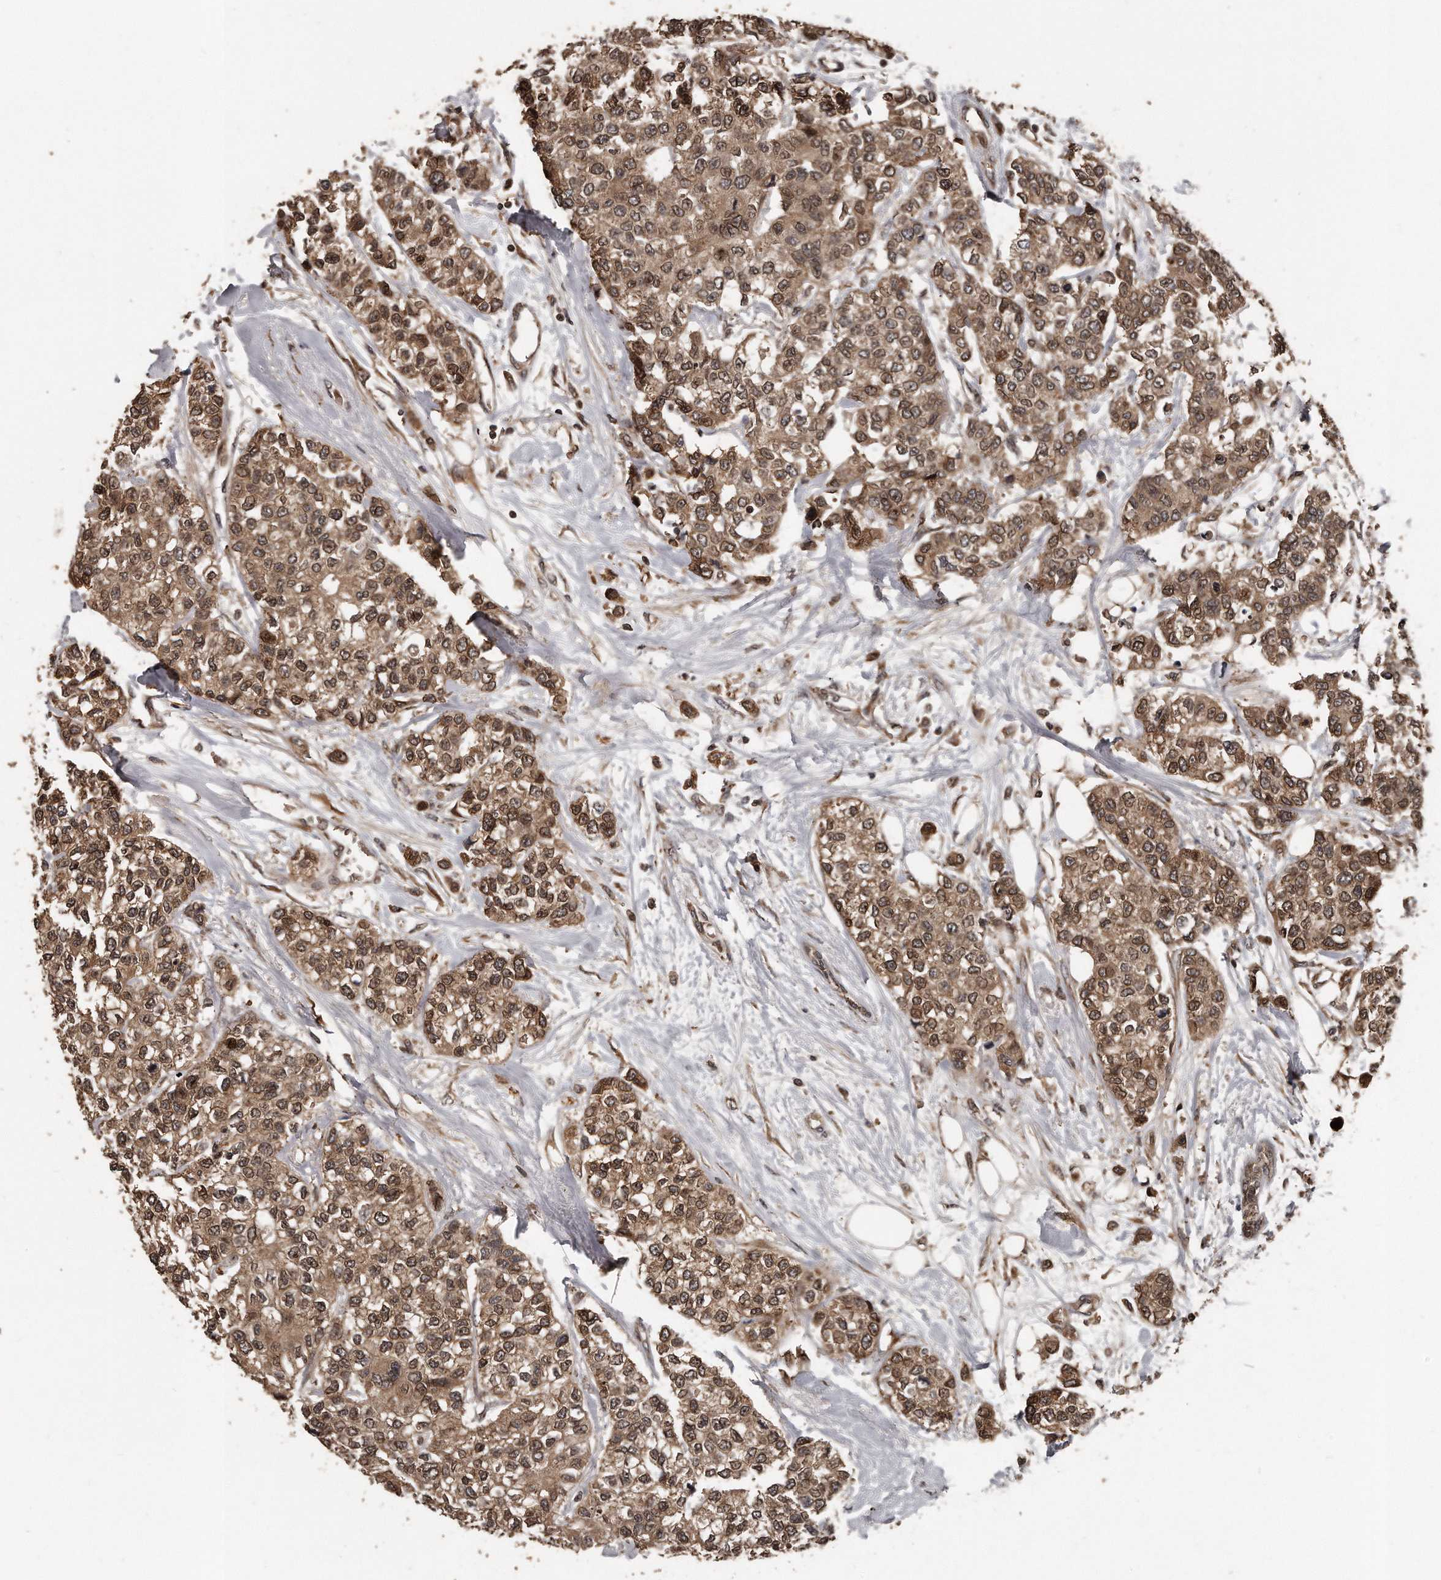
{"staining": {"intensity": "moderate", "quantity": ">75%", "location": "cytoplasmic/membranous,nuclear"}, "tissue": "breast cancer", "cell_type": "Tumor cells", "image_type": "cancer", "snomed": [{"axis": "morphology", "description": "Duct carcinoma"}, {"axis": "topography", "description": "Breast"}], "caption": "The photomicrograph exhibits staining of breast cancer (infiltrating ductal carcinoma), revealing moderate cytoplasmic/membranous and nuclear protein staining (brown color) within tumor cells. (DAB (3,3'-diaminobenzidine) IHC, brown staining for protein, blue staining for nuclei).", "gene": "GCH1", "patient": {"sex": "female", "age": 51}}